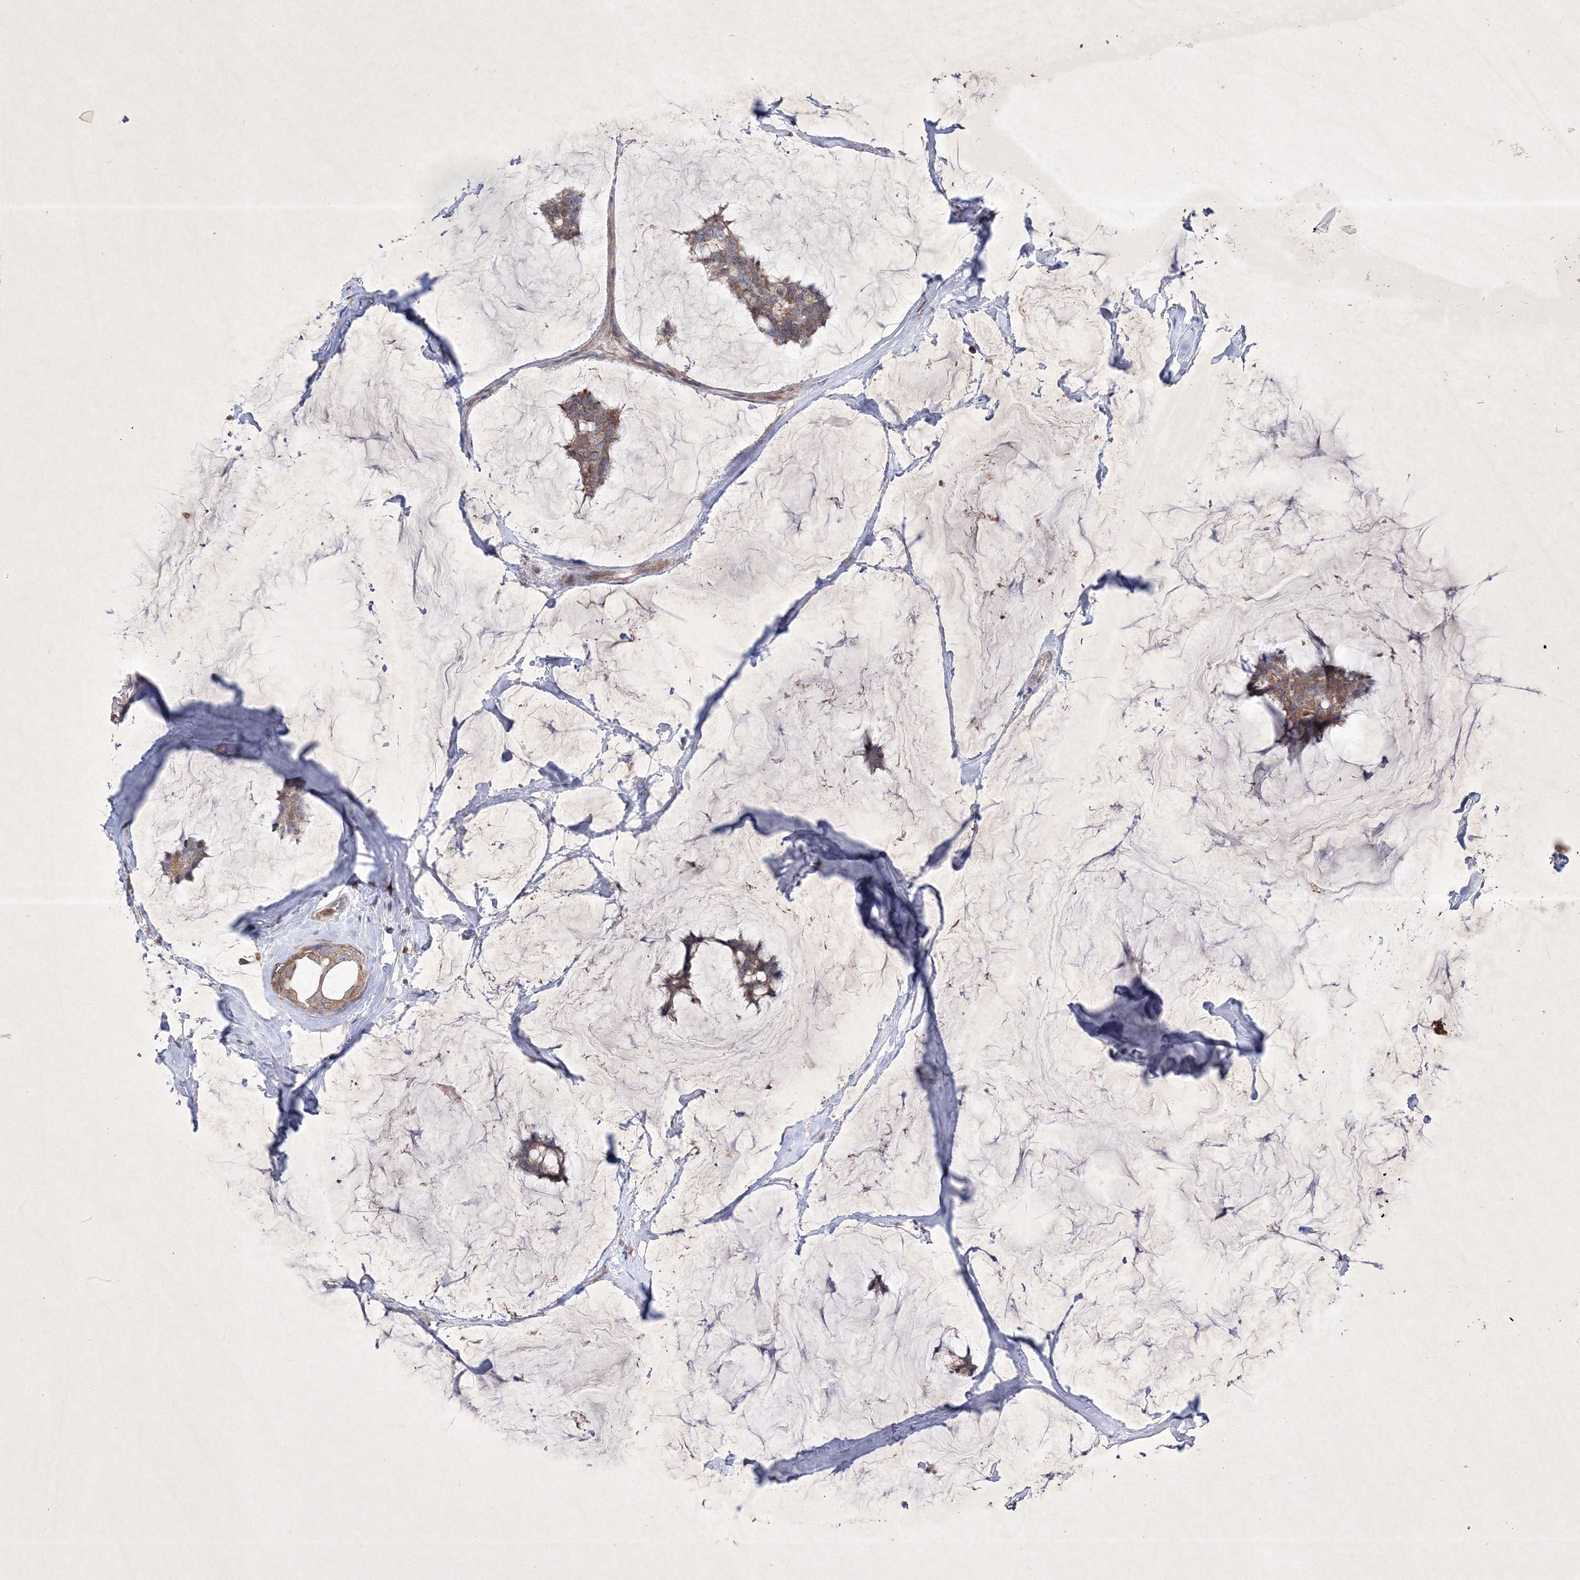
{"staining": {"intensity": "moderate", "quantity": ">75%", "location": "cytoplasmic/membranous"}, "tissue": "breast cancer", "cell_type": "Tumor cells", "image_type": "cancer", "snomed": [{"axis": "morphology", "description": "Duct carcinoma"}, {"axis": "topography", "description": "Breast"}], "caption": "This photomicrograph reveals breast cancer stained with immunohistochemistry to label a protein in brown. The cytoplasmic/membranous of tumor cells show moderate positivity for the protein. Nuclei are counter-stained blue.", "gene": "OPA1", "patient": {"sex": "female", "age": 93}}